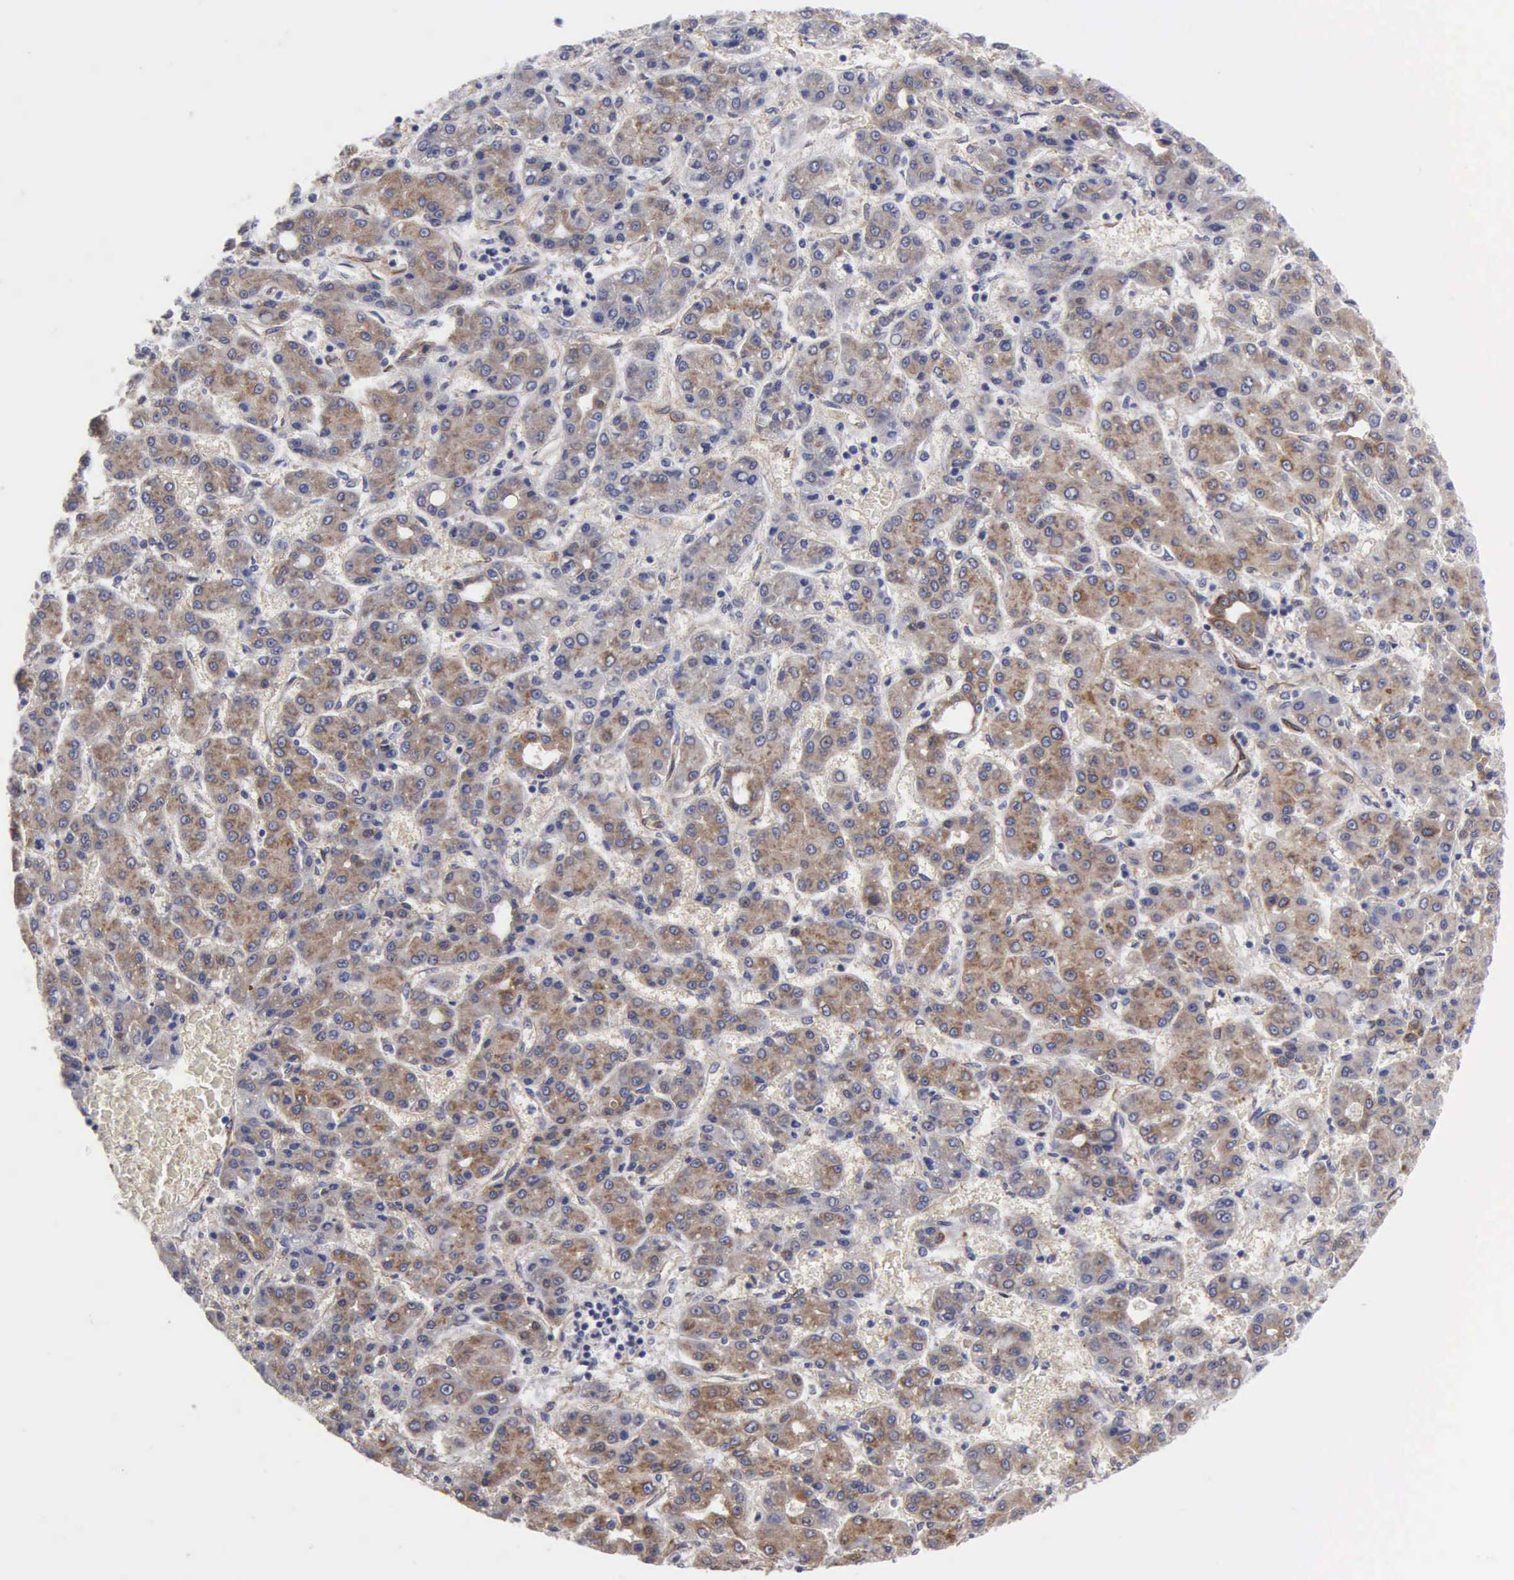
{"staining": {"intensity": "weak", "quantity": "25%-75%", "location": "cytoplasmic/membranous"}, "tissue": "liver cancer", "cell_type": "Tumor cells", "image_type": "cancer", "snomed": [{"axis": "morphology", "description": "Carcinoma, Hepatocellular, NOS"}, {"axis": "topography", "description": "Liver"}], "caption": "Immunohistochemical staining of human liver cancer exhibits low levels of weak cytoplasmic/membranous protein expression in approximately 25%-75% of tumor cells. The staining was performed using DAB to visualize the protein expression in brown, while the nuclei were stained in blue with hematoxylin (Magnification: 20x).", "gene": "RDX", "patient": {"sex": "male", "age": 69}}